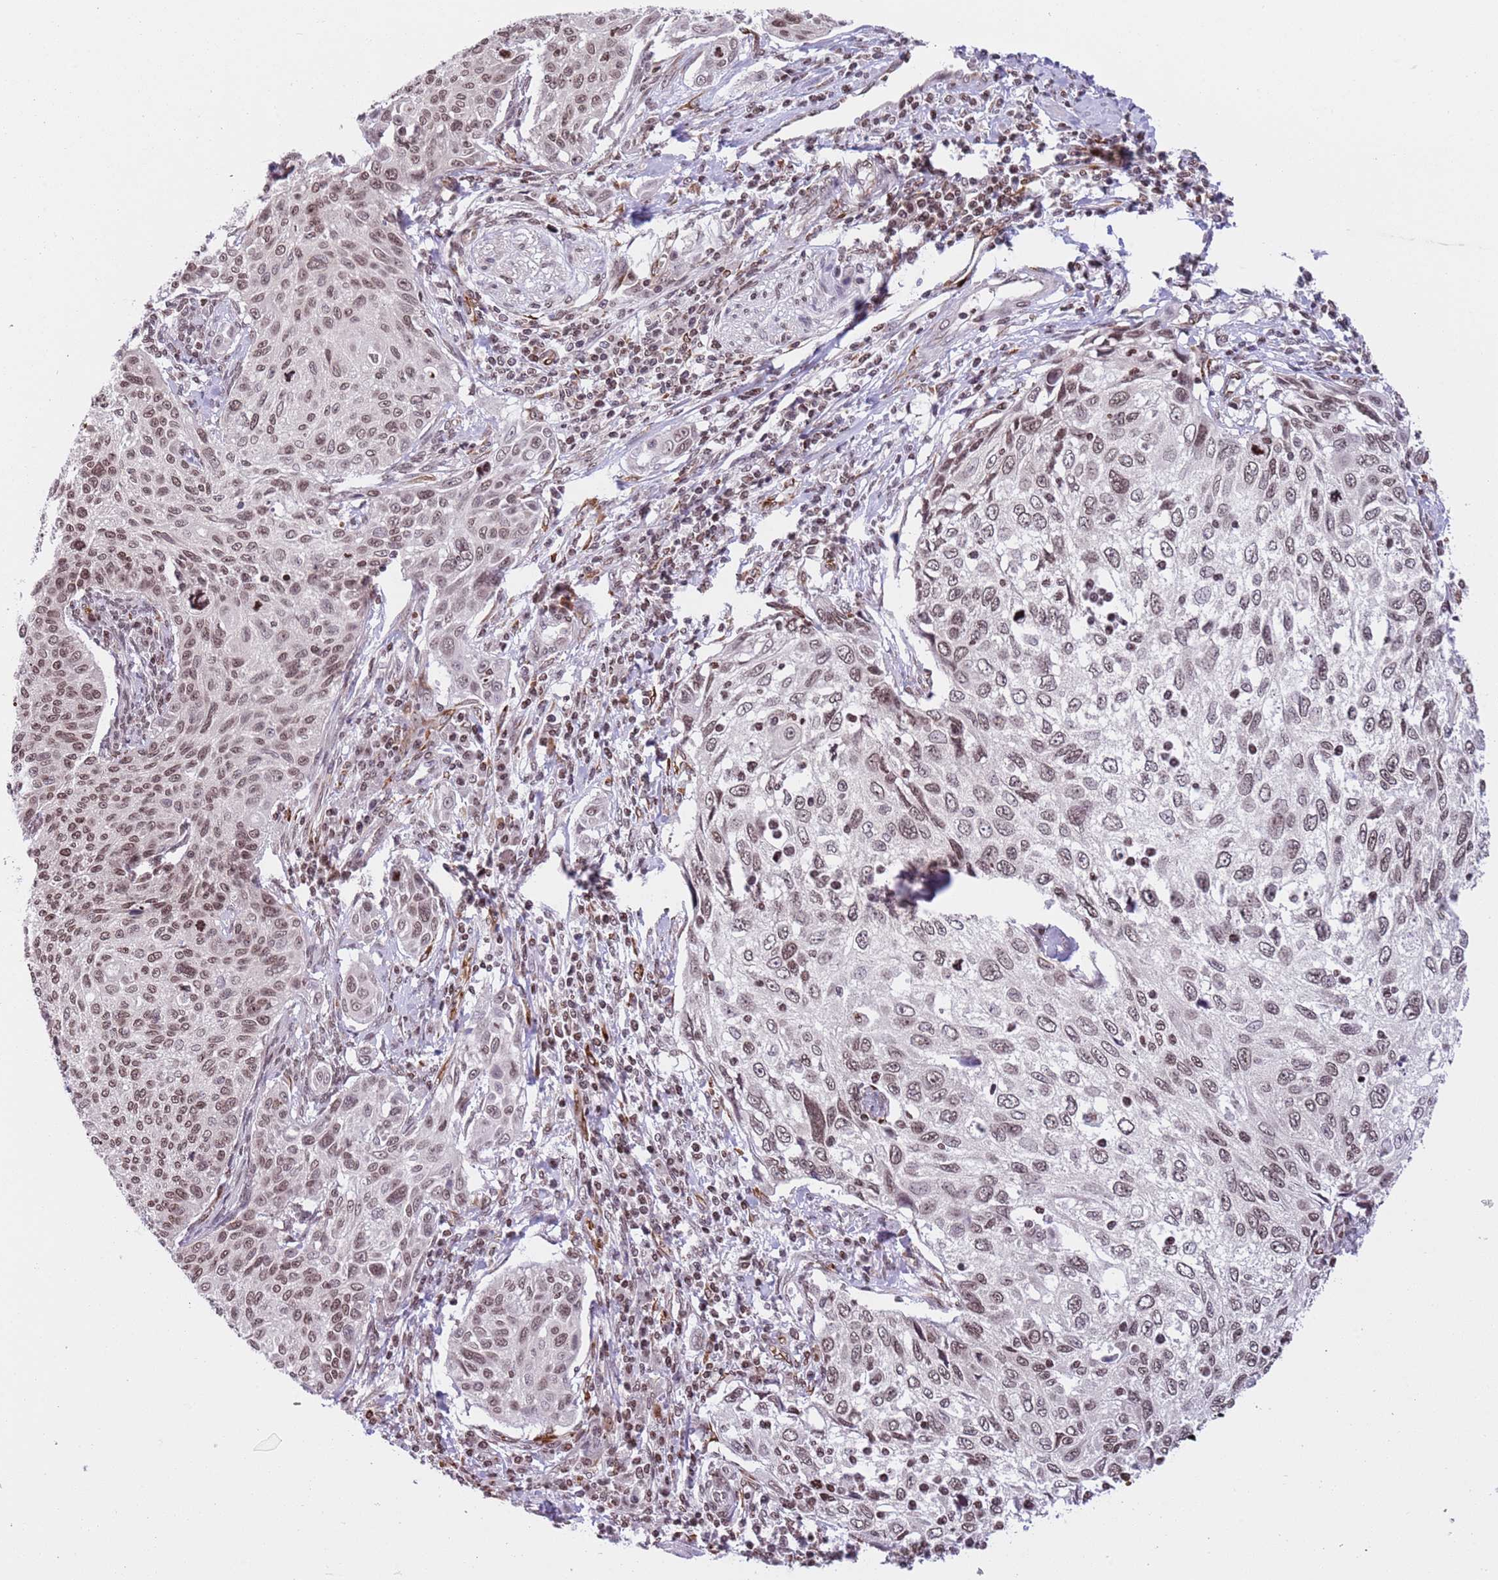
{"staining": {"intensity": "weak", "quantity": ">75%", "location": "nuclear"}, "tissue": "cervical cancer", "cell_type": "Tumor cells", "image_type": "cancer", "snomed": [{"axis": "morphology", "description": "Squamous cell carcinoma, NOS"}, {"axis": "topography", "description": "Cervix"}], "caption": "Tumor cells demonstrate low levels of weak nuclear staining in approximately >75% of cells in human cervical cancer. (brown staining indicates protein expression, while blue staining denotes nuclei).", "gene": "NRIP1", "patient": {"sex": "female", "age": 70}}